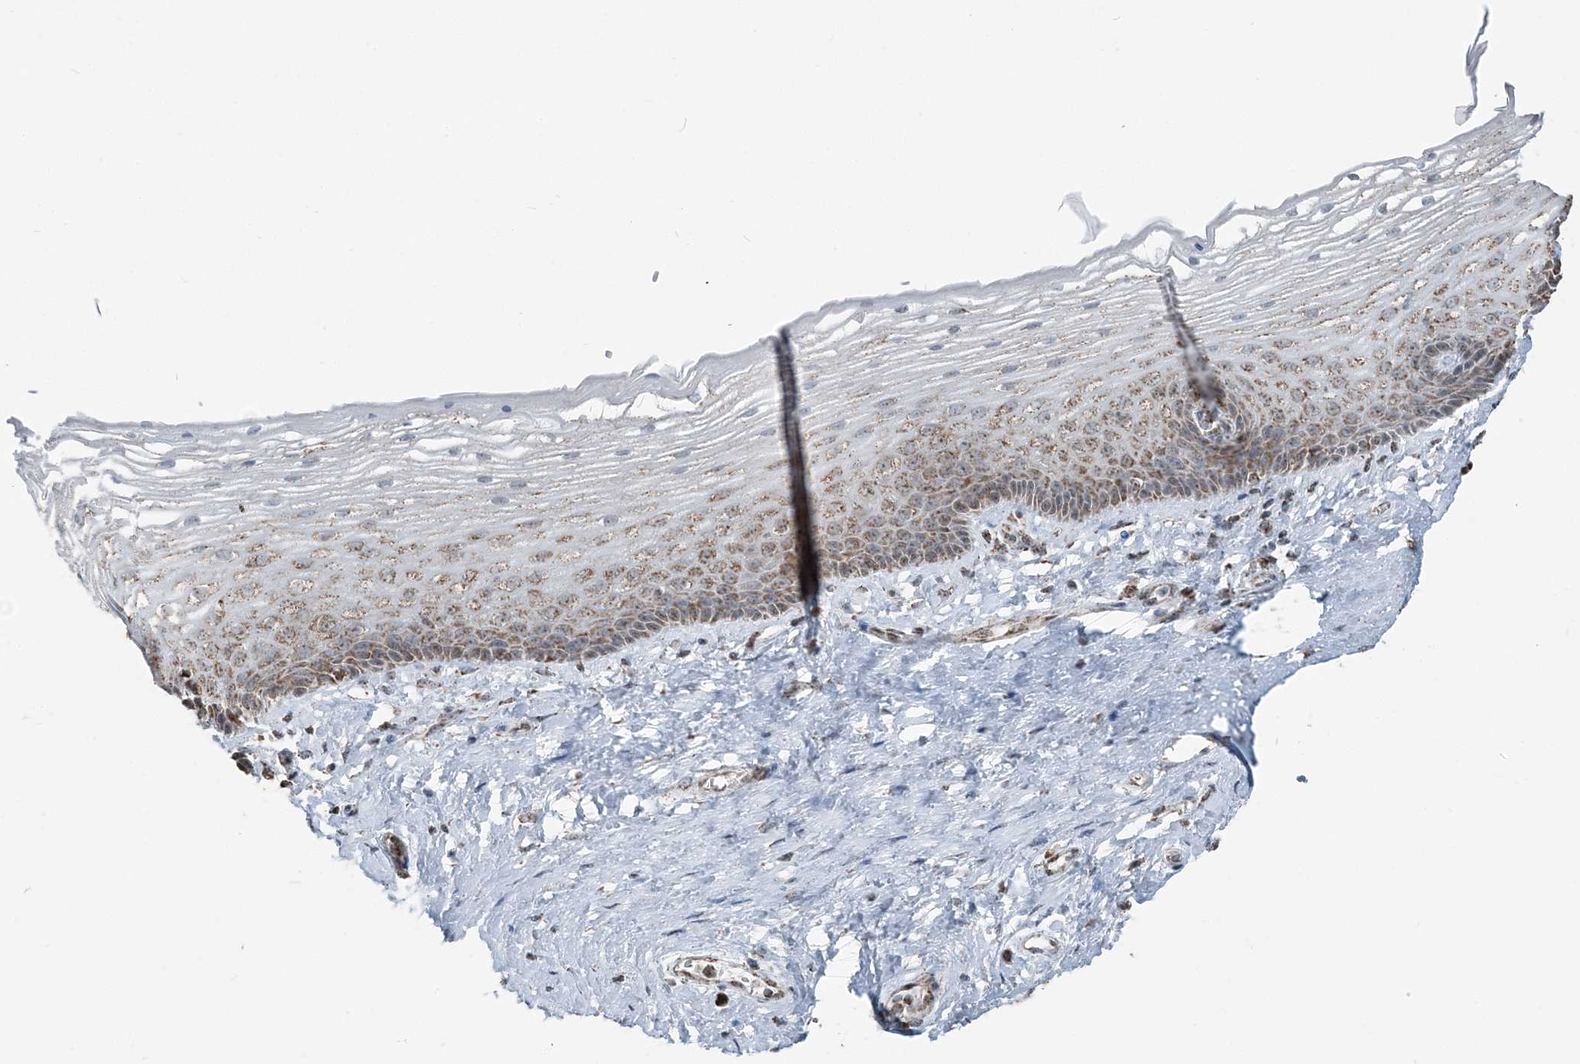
{"staining": {"intensity": "moderate", "quantity": "25%-75%", "location": "cytoplasmic/membranous"}, "tissue": "vagina", "cell_type": "Squamous epithelial cells", "image_type": "normal", "snomed": [{"axis": "morphology", "description": "Normal tissue, NOS"}, {"axis": "topography", "description": "Vagina"}], "caption": "An IHC photomicrograph of benign tissue is shown. Protein staining in brown highlights moderate cytoplasmic/membranous positivity in vagina within squamous epithelial cells.", "gene": "SUCLG1", "patient": {"sex": "female", "age": 46}}